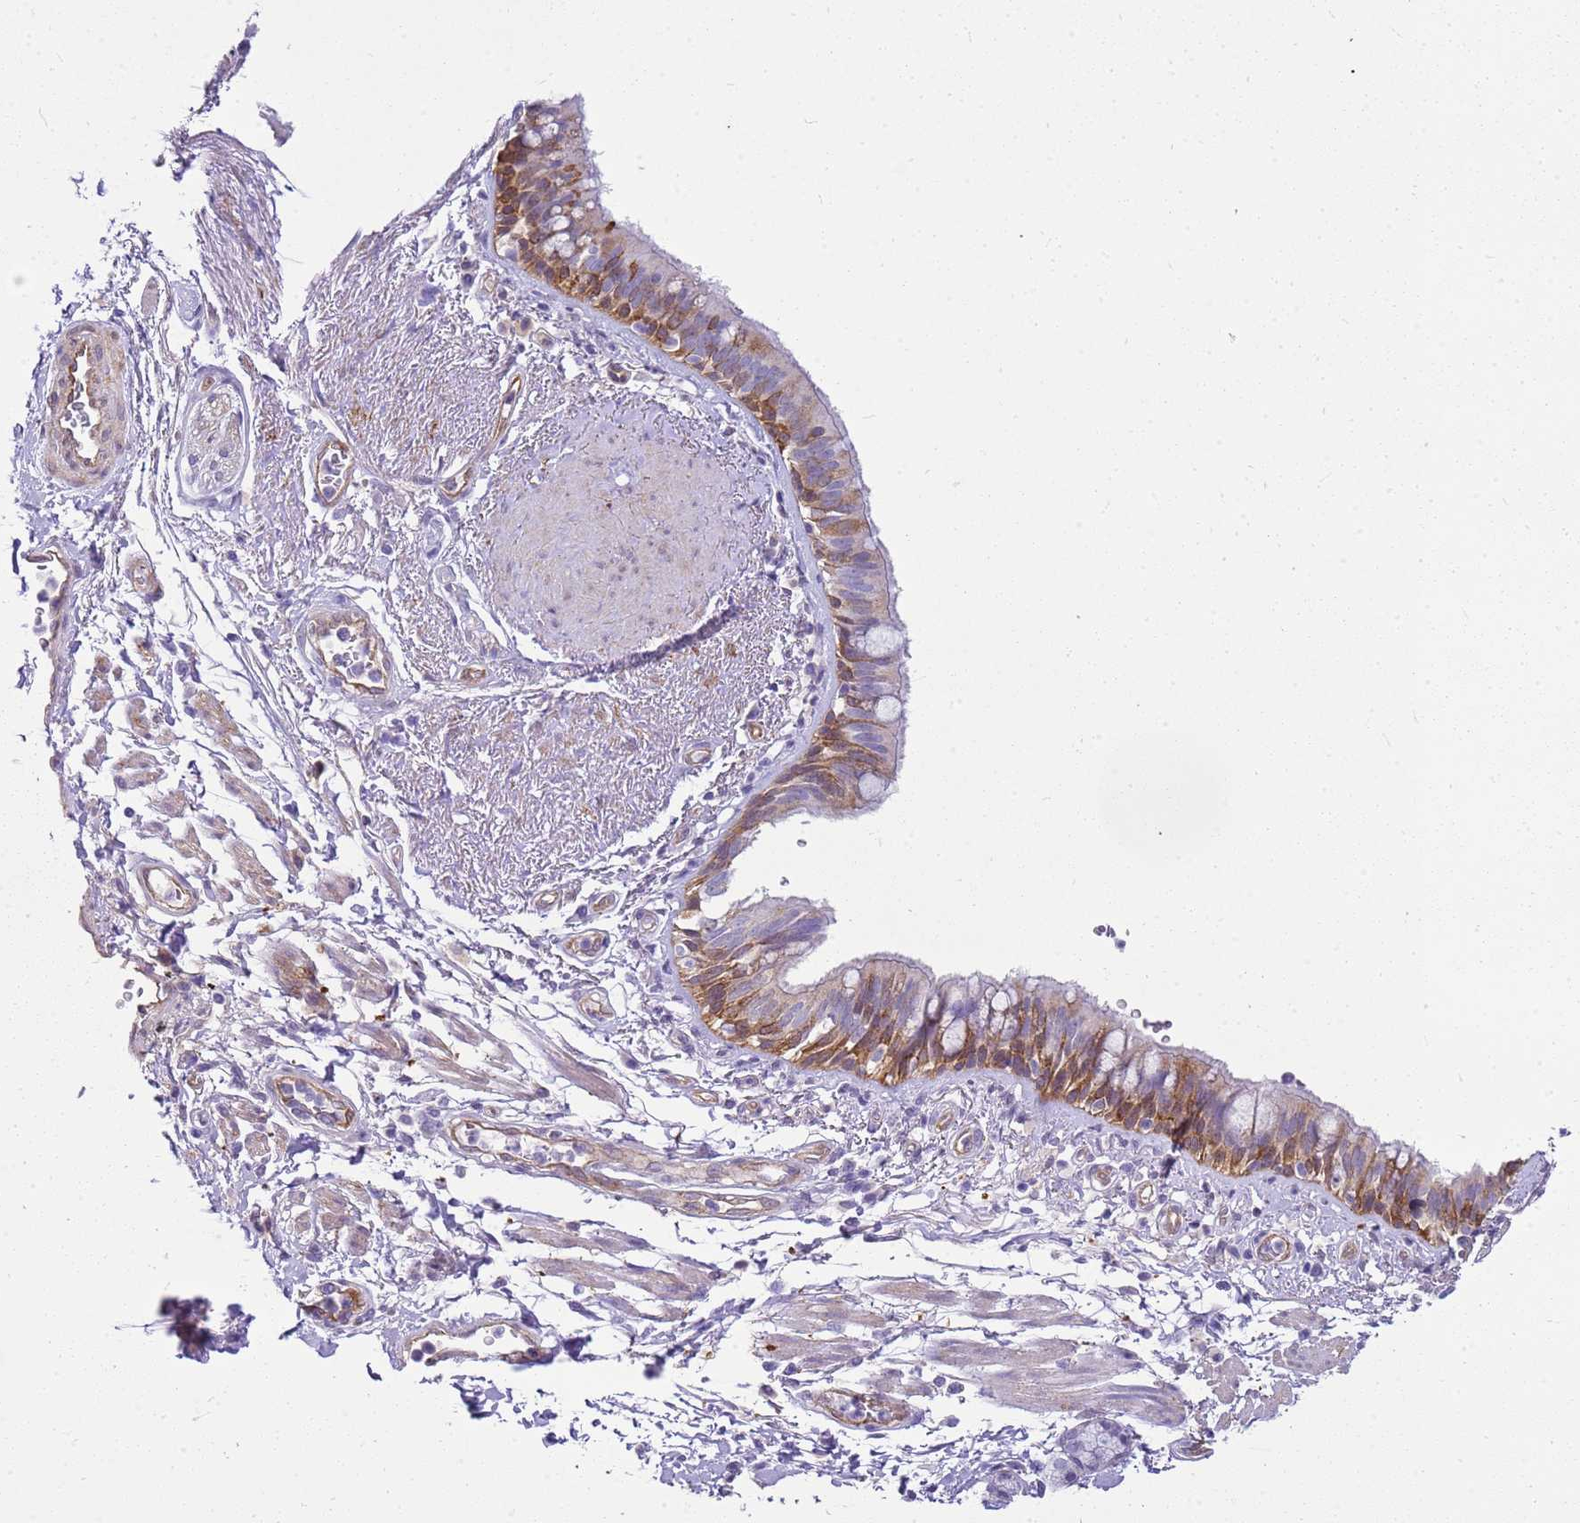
{"staining": {"intensity": "moderate", "quantity": "25%-75%", "location": "cytoplasmic/membranous"}, "tissue": "bronchus", "cell_type": "Respiratory epithelial cells", "image_type": "normal", "snomed": [{"axis": "morphology", "description": "Normal tissue, NOS"}, {"axis": "morphology", "description": "Neoplasm, uncertain whether benign or malignant"}, {"axis": "topography", "description": "Bronchus"}, {"axis": "topography", "description": "Lung"}], "caption": "Immunohistochemistry (IHC) staining of benign bronchus, which demonstrates medium levels of moderate cytoplasmic/membranous positivity in about 25%-75% of respiratory epithelial cells indicating moderate cytoplasmic/membranous protein staining. The staining was performed using DAB (brown) for protein detection and nuclei were counterstained in hematoxylin (blue).", "gene": "HSPB1", "patient": {"sex": "male", "age": 55}}